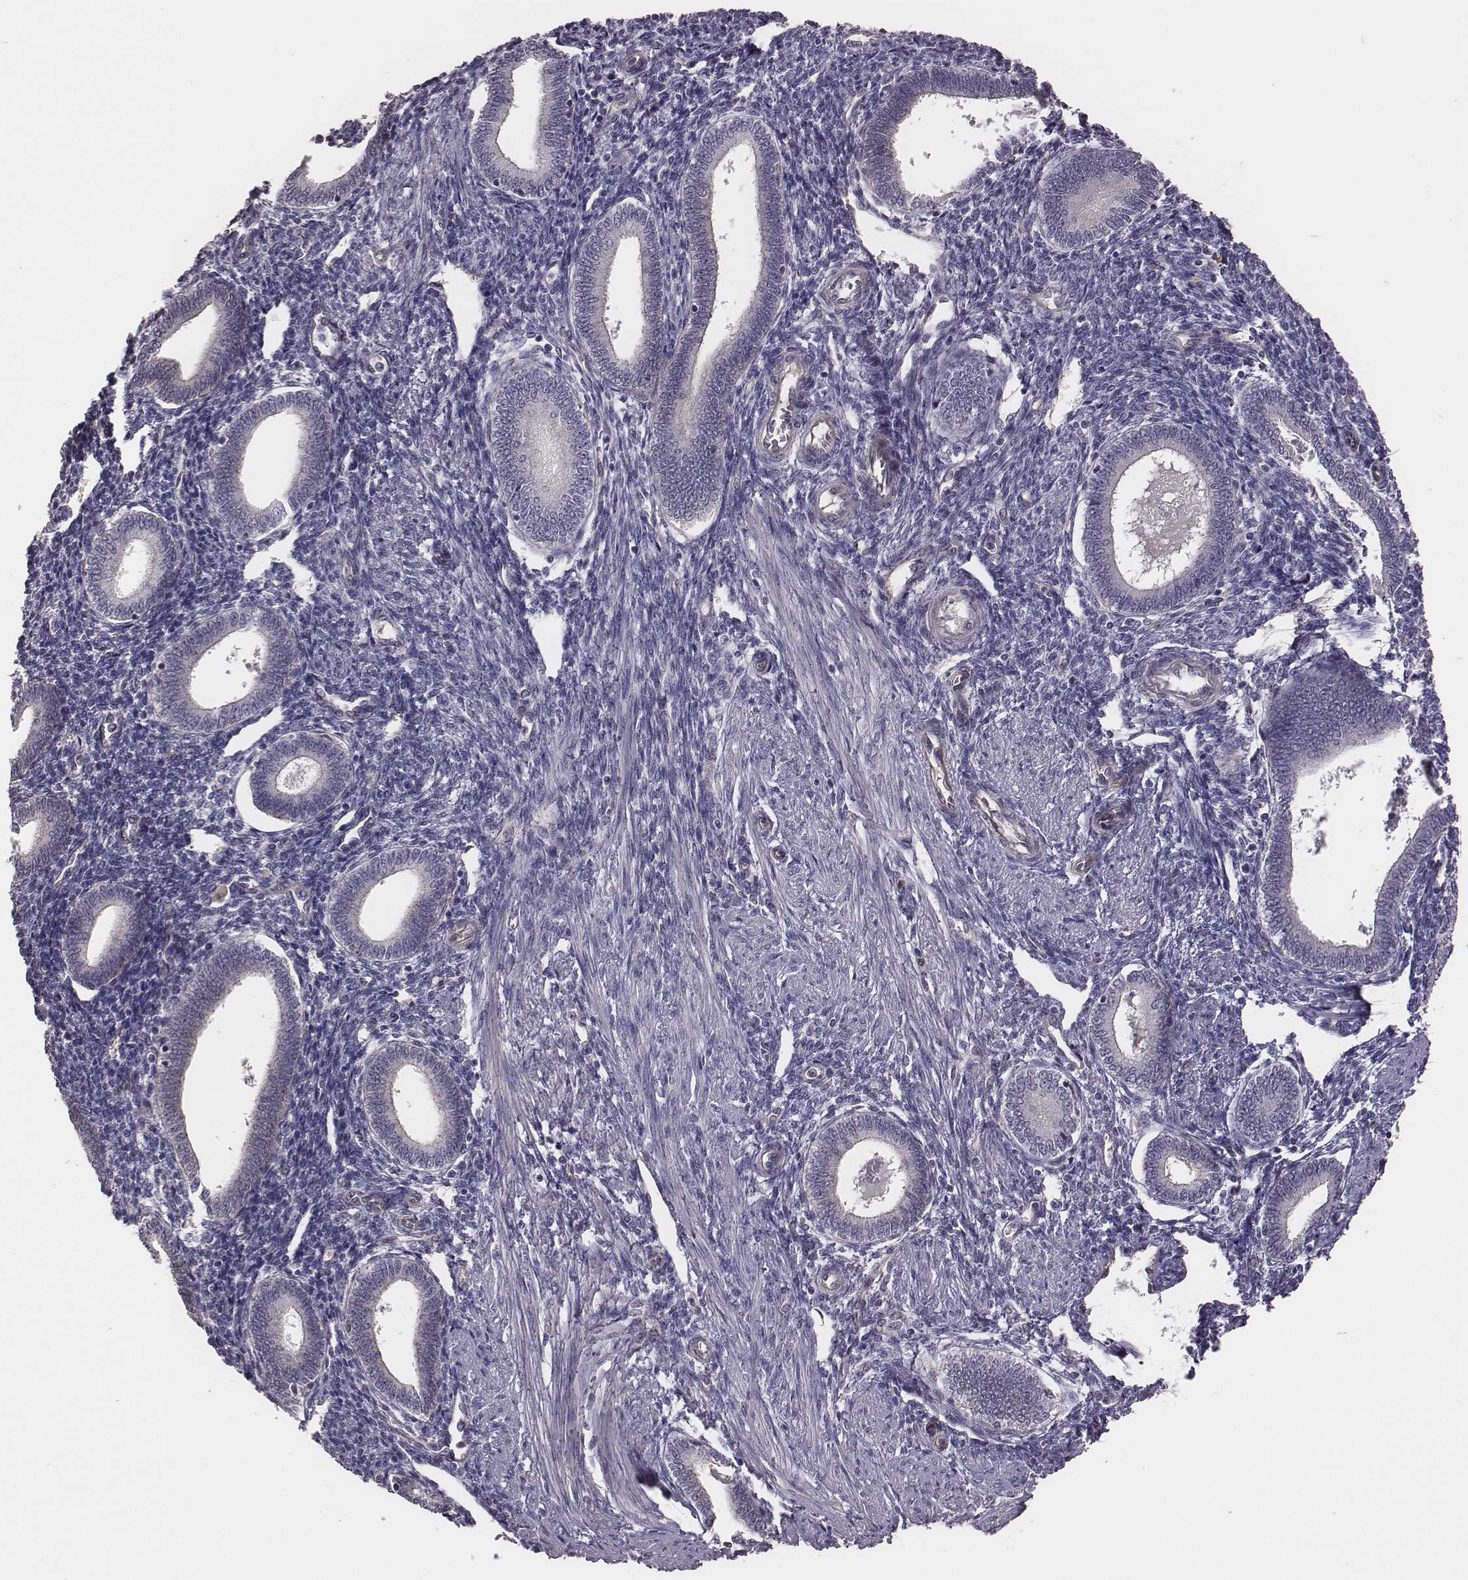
{"staining": {"intensity": "negative", "quantity": "none", "location": "none"}, "tissue": "endometrium", "cell_type": "Cells in endometrial stroma", "image_type": "normal", "snomed": [{"axis": "morphology", "description": "Normal tissue, NOS"}, {"axis": "topography", "description": "Endometrium"}], "caption": "Immunohistochemistry (IHC) of normal human endometrium shows no staining in cells in endometrial stroma. (Brightfield microscopy of DAB (3,3'-diaminobenzidine) immunohistochemistry at high magnification).", "gene": "SCARF1", "patient": {"sex": "female", "age": 42}}